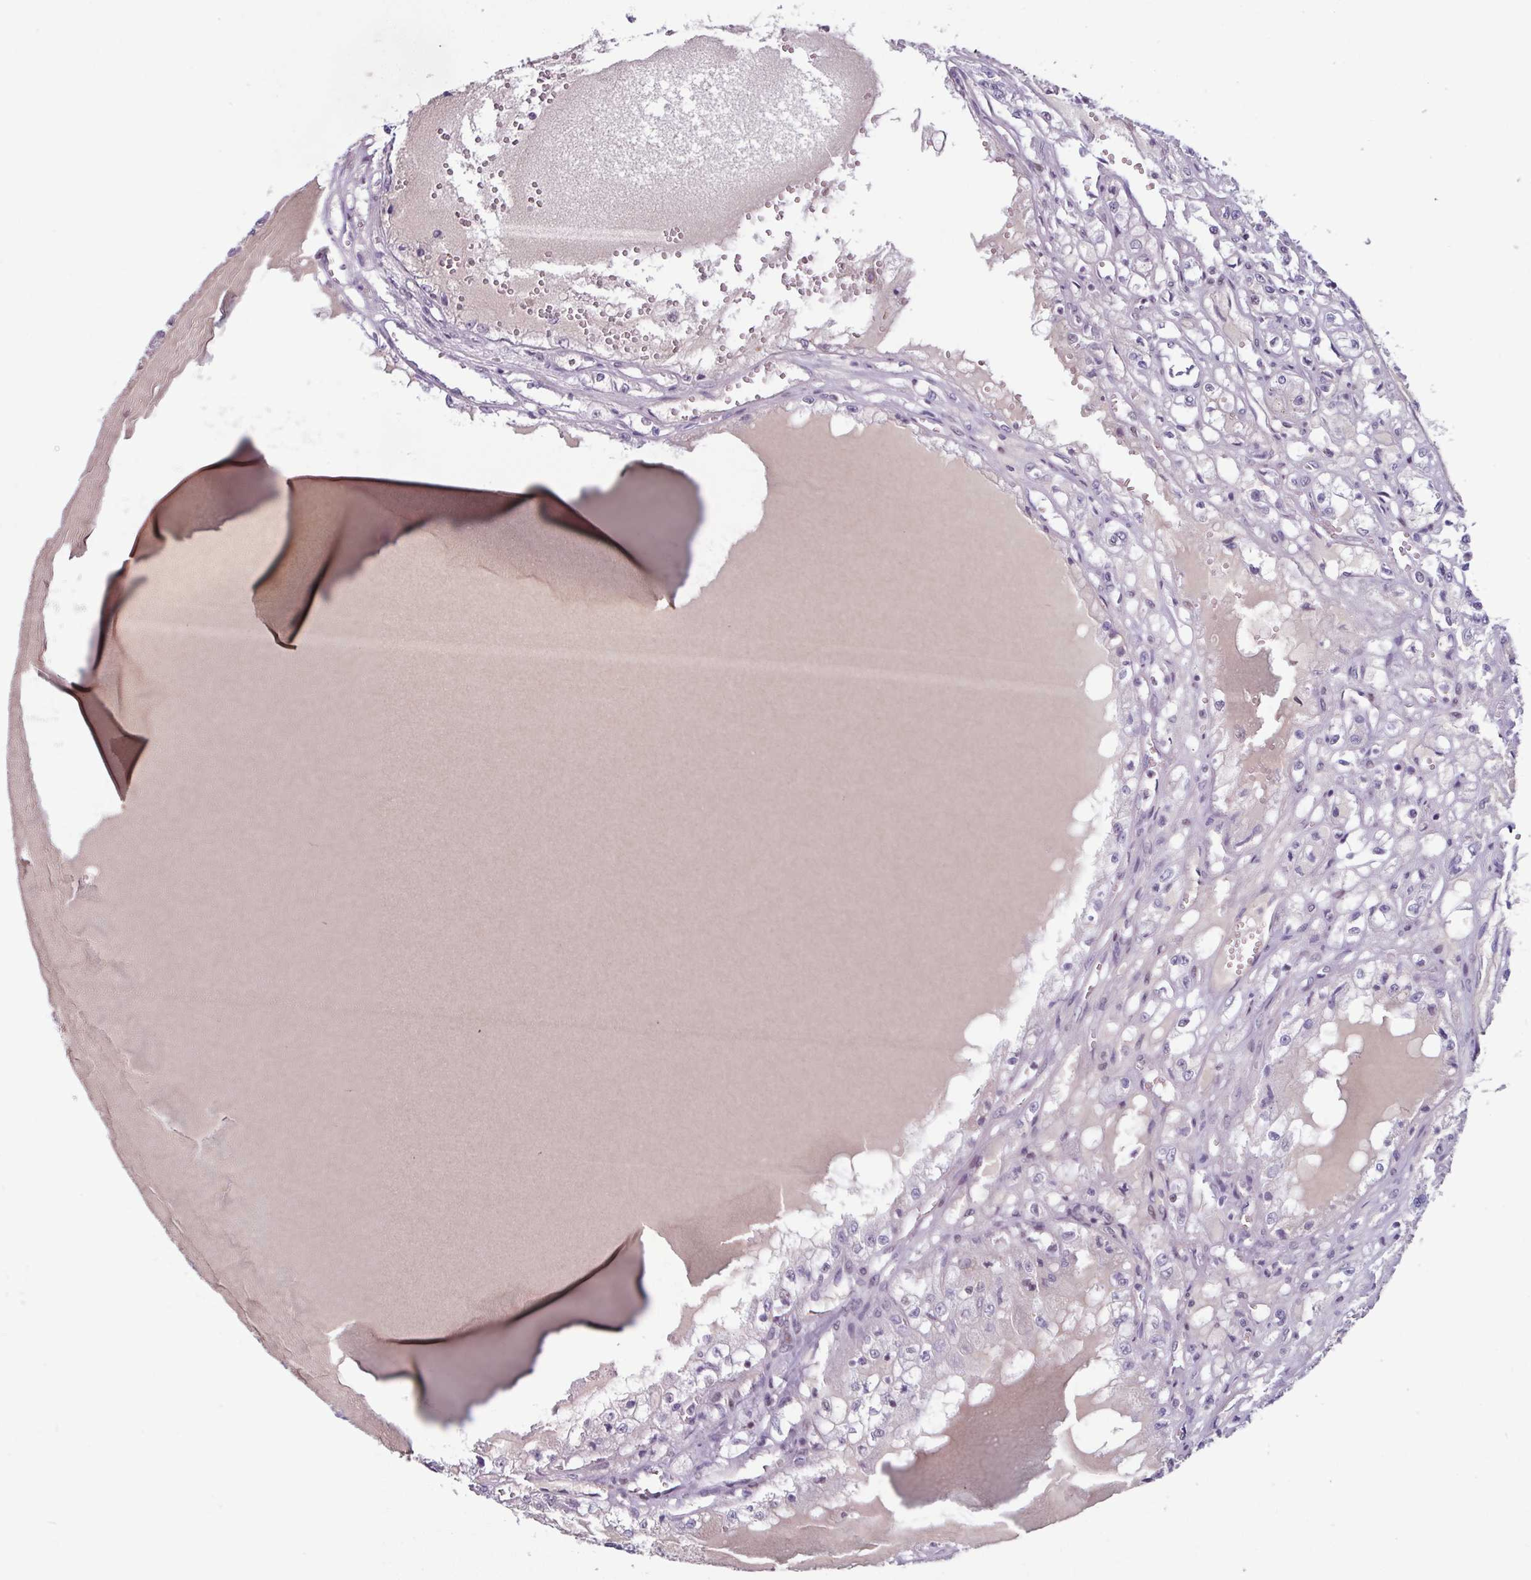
{"staining": {"intensity": "negative", "quantity": "none", "location": "none"}, "tissue": "renal cancer", "cell_type": "Tumor cells", "image_type": "cancer", "snomed": [{"axis": "morphology", "description": "Adenocarcinoma, NOS"}, {"axis": "topography", "description": "Kidney"}], "caption": "Protein analysis of renal cancer (adenocarcinoma) reveals no significant staining in tumor cells.", "gene": "ZNF575", "patient": {"sex": "male", "age": 56}}